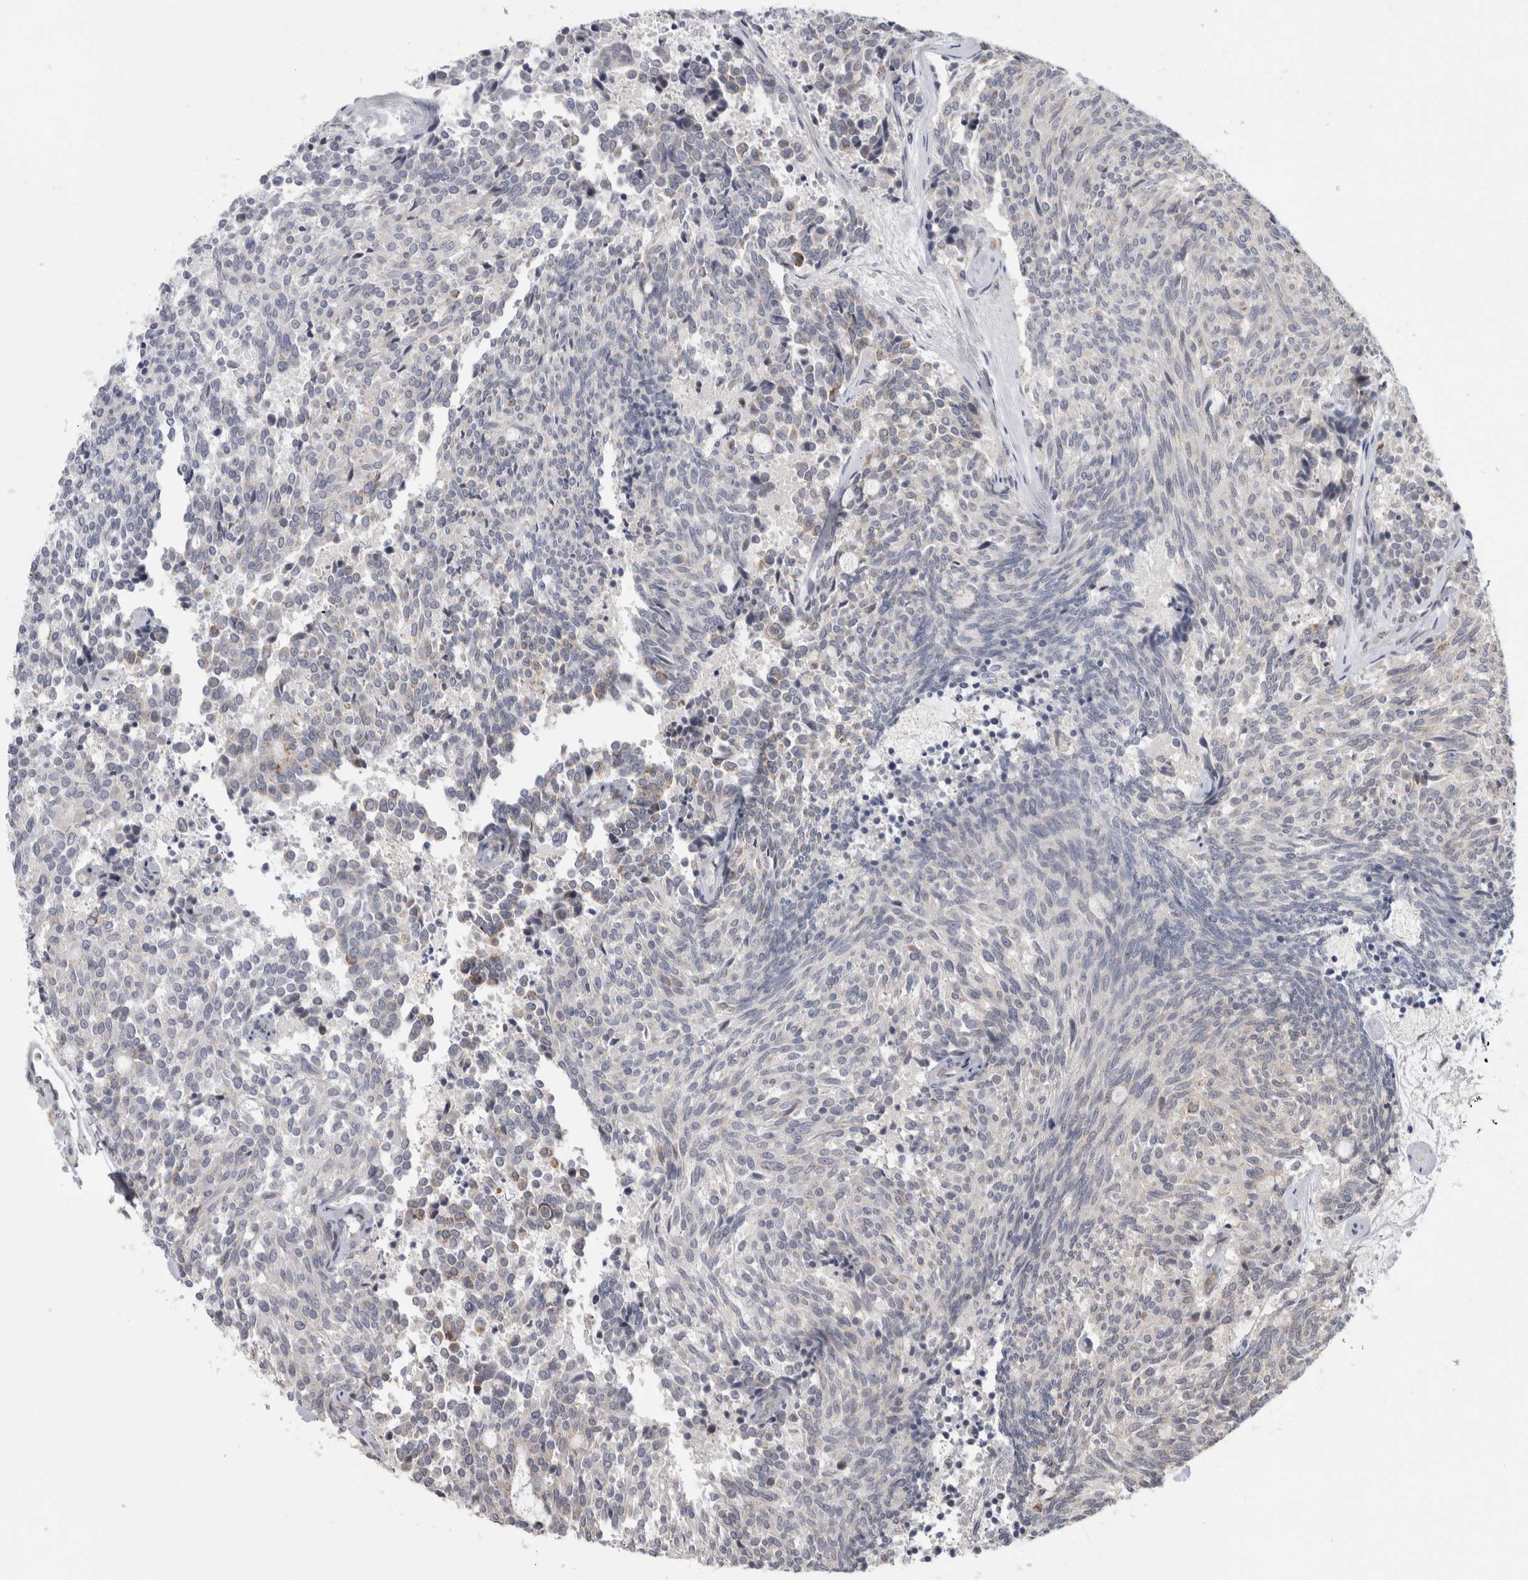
{"staining": {"intensity": "negative", "quantity": "none", "location": "none"}, "tissue": "carcinoid", "cell_type": "Tumor cells", "image_type": "cancer", "snomed": [{"axis": "morphology", "description": "Carcinoid, malignant, NOS"}, {"axis": "topography", "description": "Pancreas"}], "caption": "Micrograph shows no protein expression in tumor cells of carcinoid tissue.", "gene": "MTBP", "patient": {"sex": "female", "age": 54}}